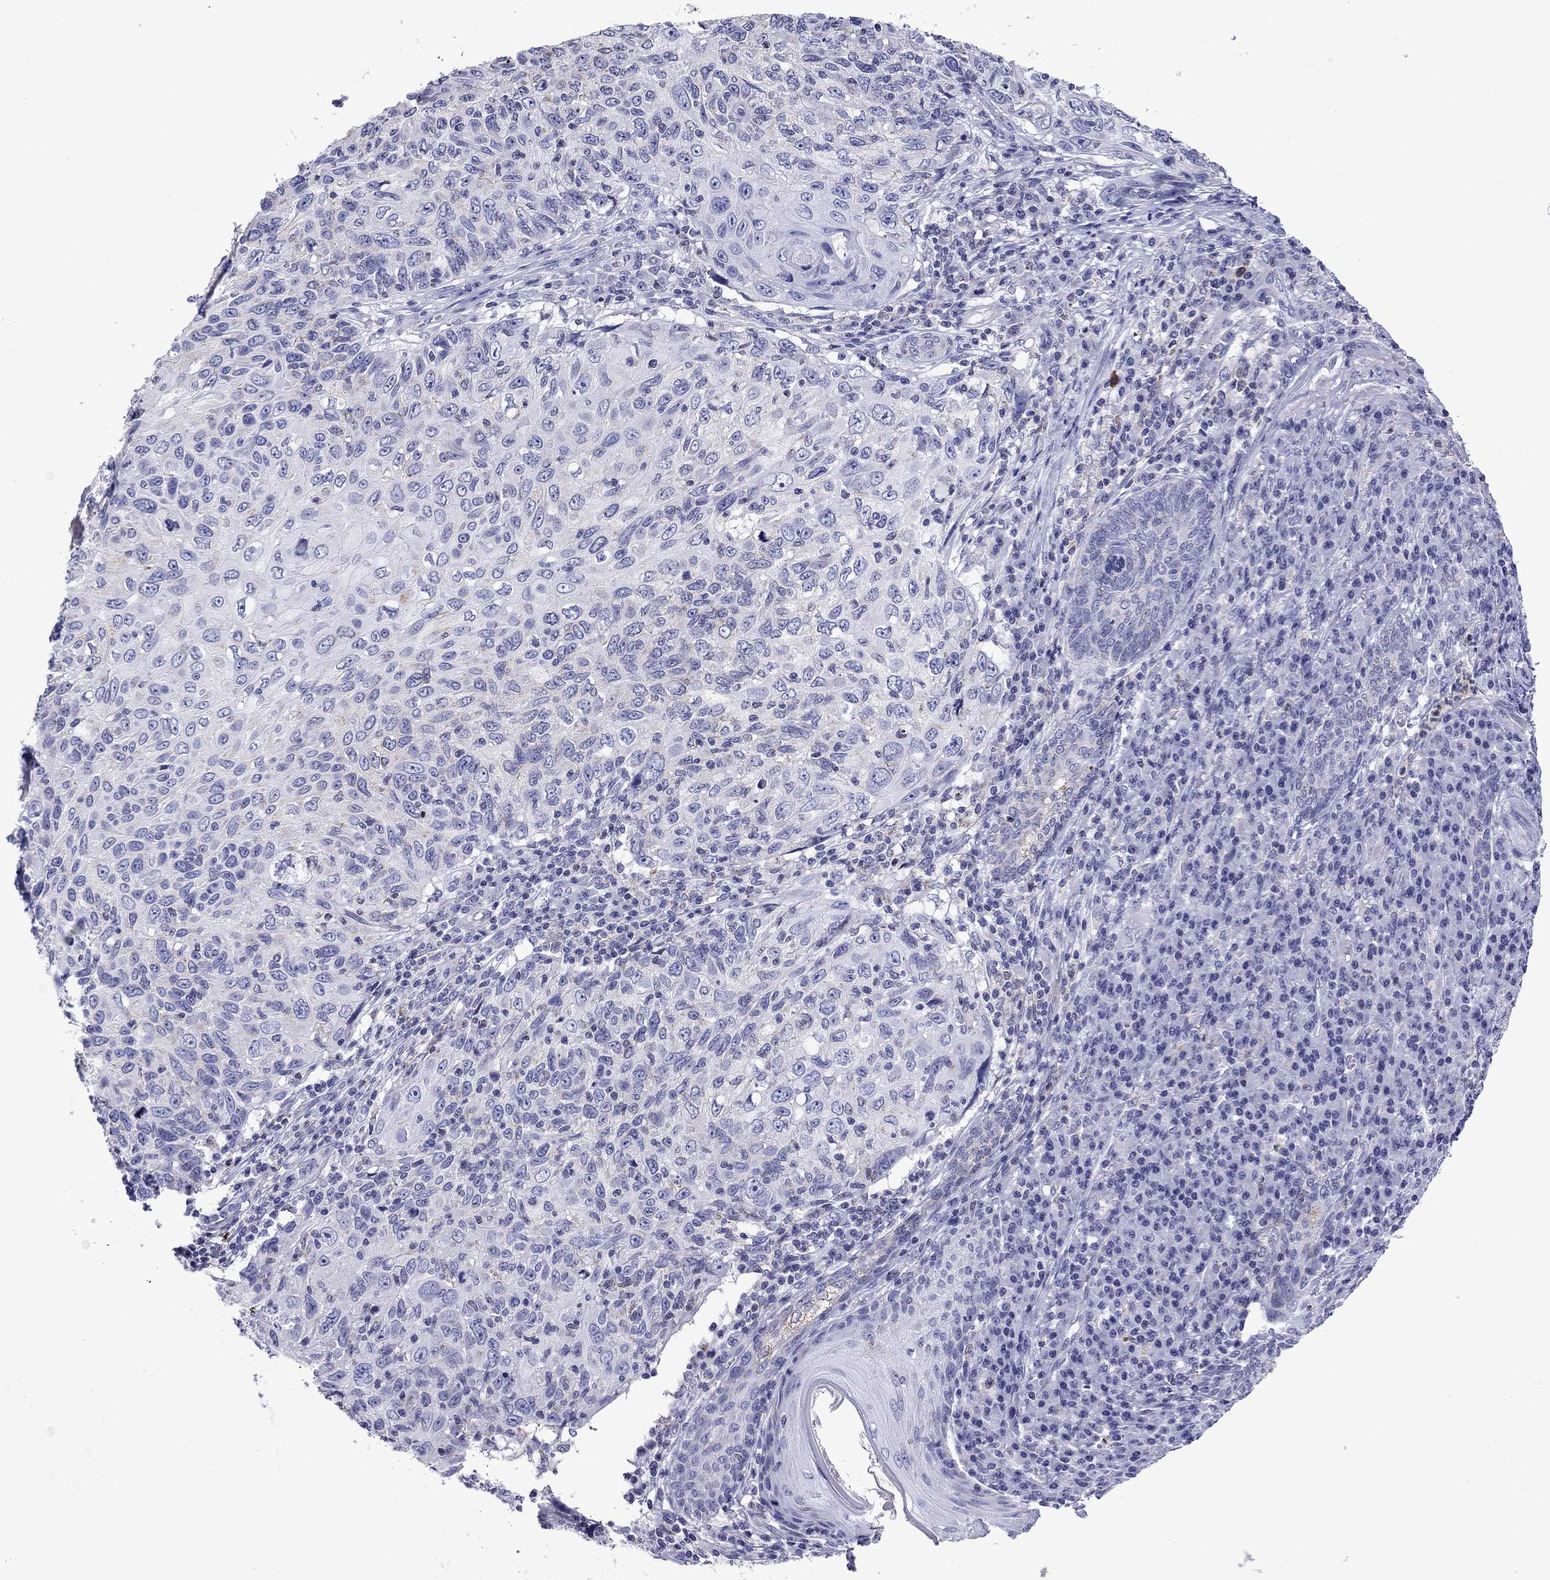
{"staining": {"intensity": "negative", "quantity": "none", "location": "none"}, "tissue": "skin cancer", "cell_type": "Tumor cells", "image_type": "cancer", "snomed": [{"axis": "morphology", "description": "Squamous cell carcinoma, NOS"}, {"axis": "topography", "description": "Skin"}], "caption": "High power microscopy micrograph of an IHC histopathology image of skin squamous cell carcinoma, revealing no significant expression in tumor cells.", "gene": "SCG2", "patient": {"sex": "male", "age": 92}}